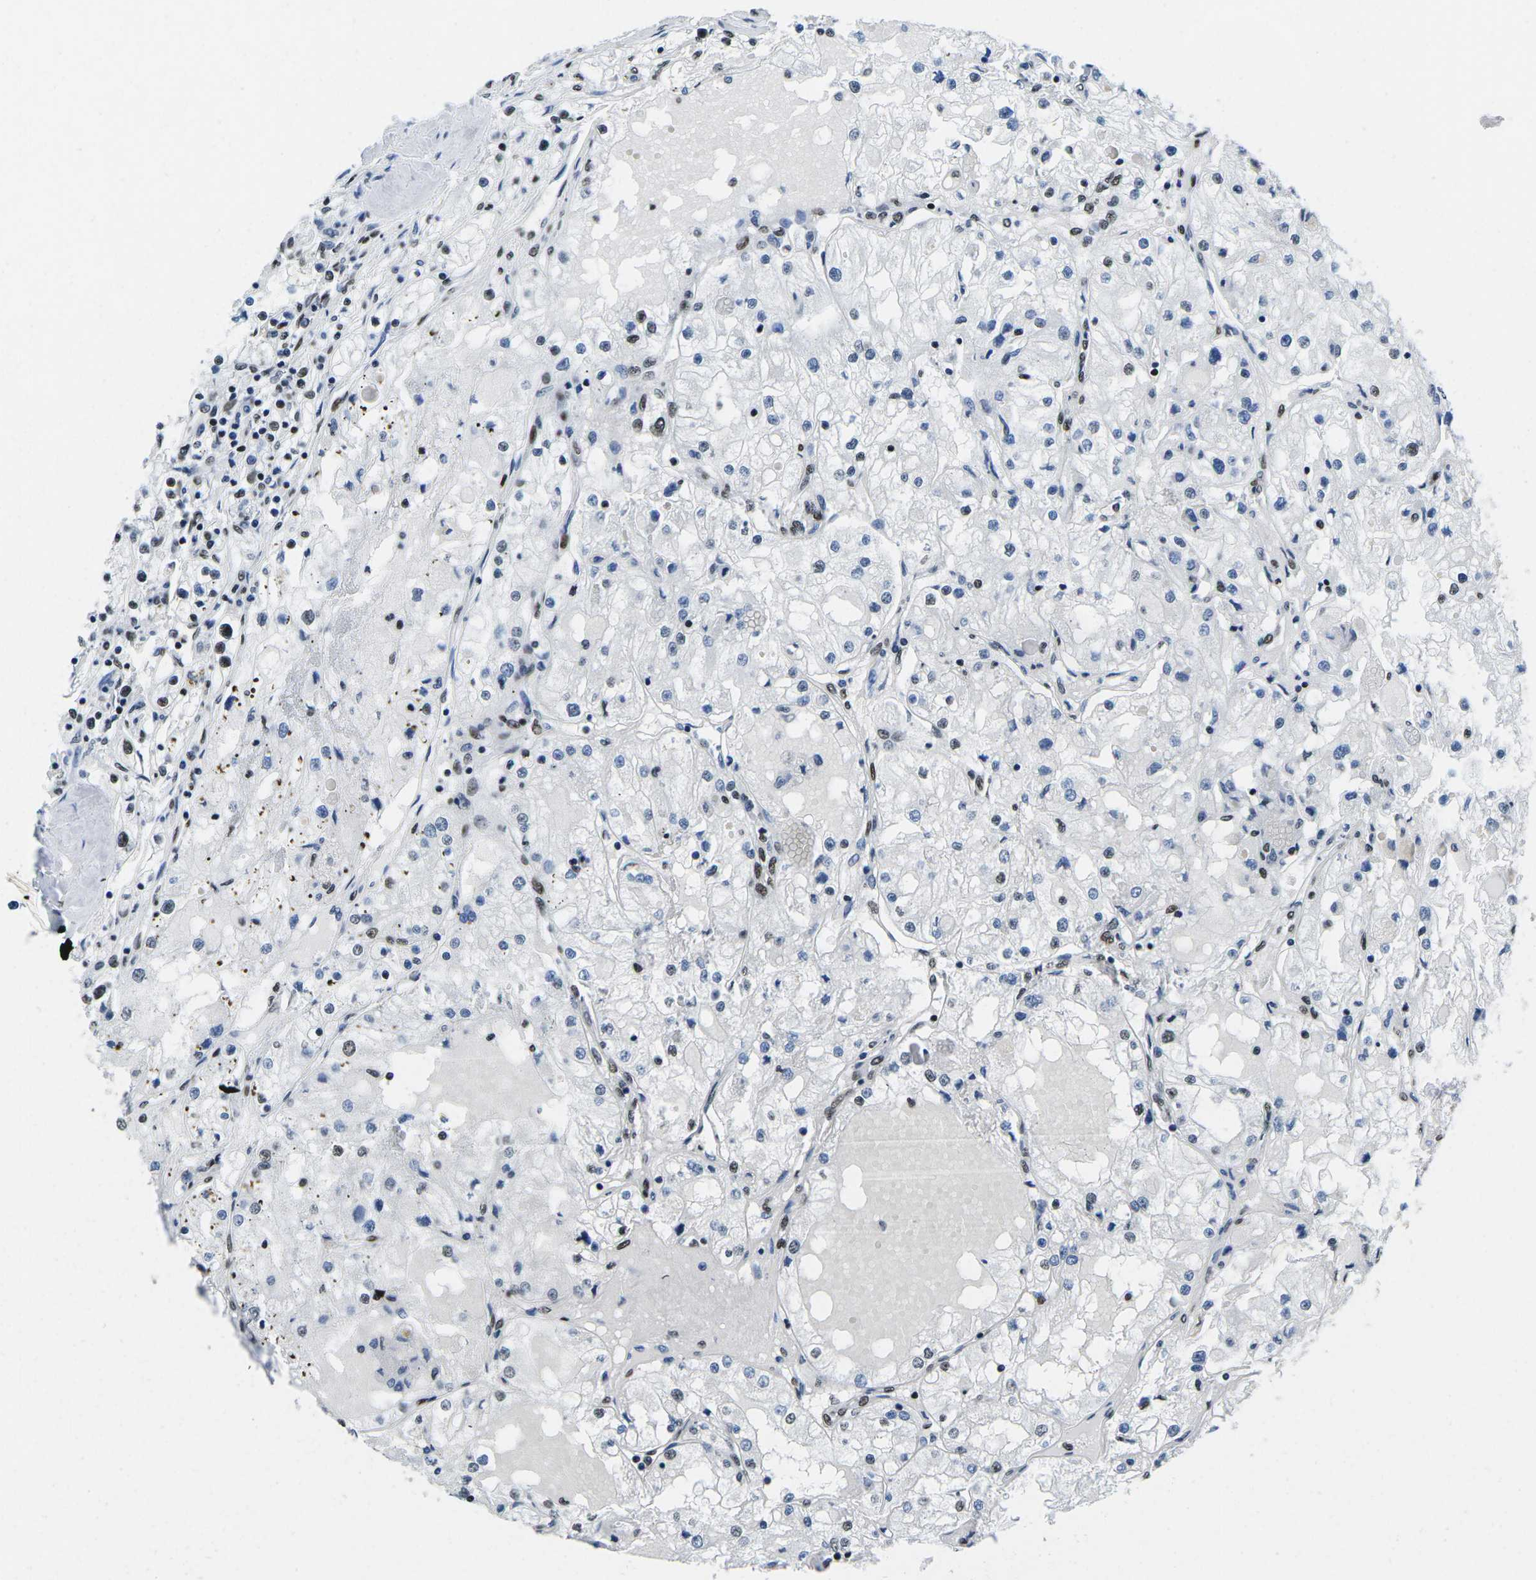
{"staining": {"intensity": "moderate", "quantity": "<25%", "location": "nuclear"}, "tissue": "renal cancer", "cell_type": "Tumor cells", "image_type": "cancer", "snomed": [{"axis": "morphology", "description": "Adenocarcinoma, NOS"}, {"axis": "topography", "description": "Kidney"}], "caption": "Adenocarcinoma (renal) stained for a protein reveals moderate nuclear positivity in tumor cells. The protein is stained brown, and the nuclei are stained in blue (DAB IHC with brightfield microscopy, high magnification).", "gene": "ATF1", "patient": {"sex": "male", "age": 68}}